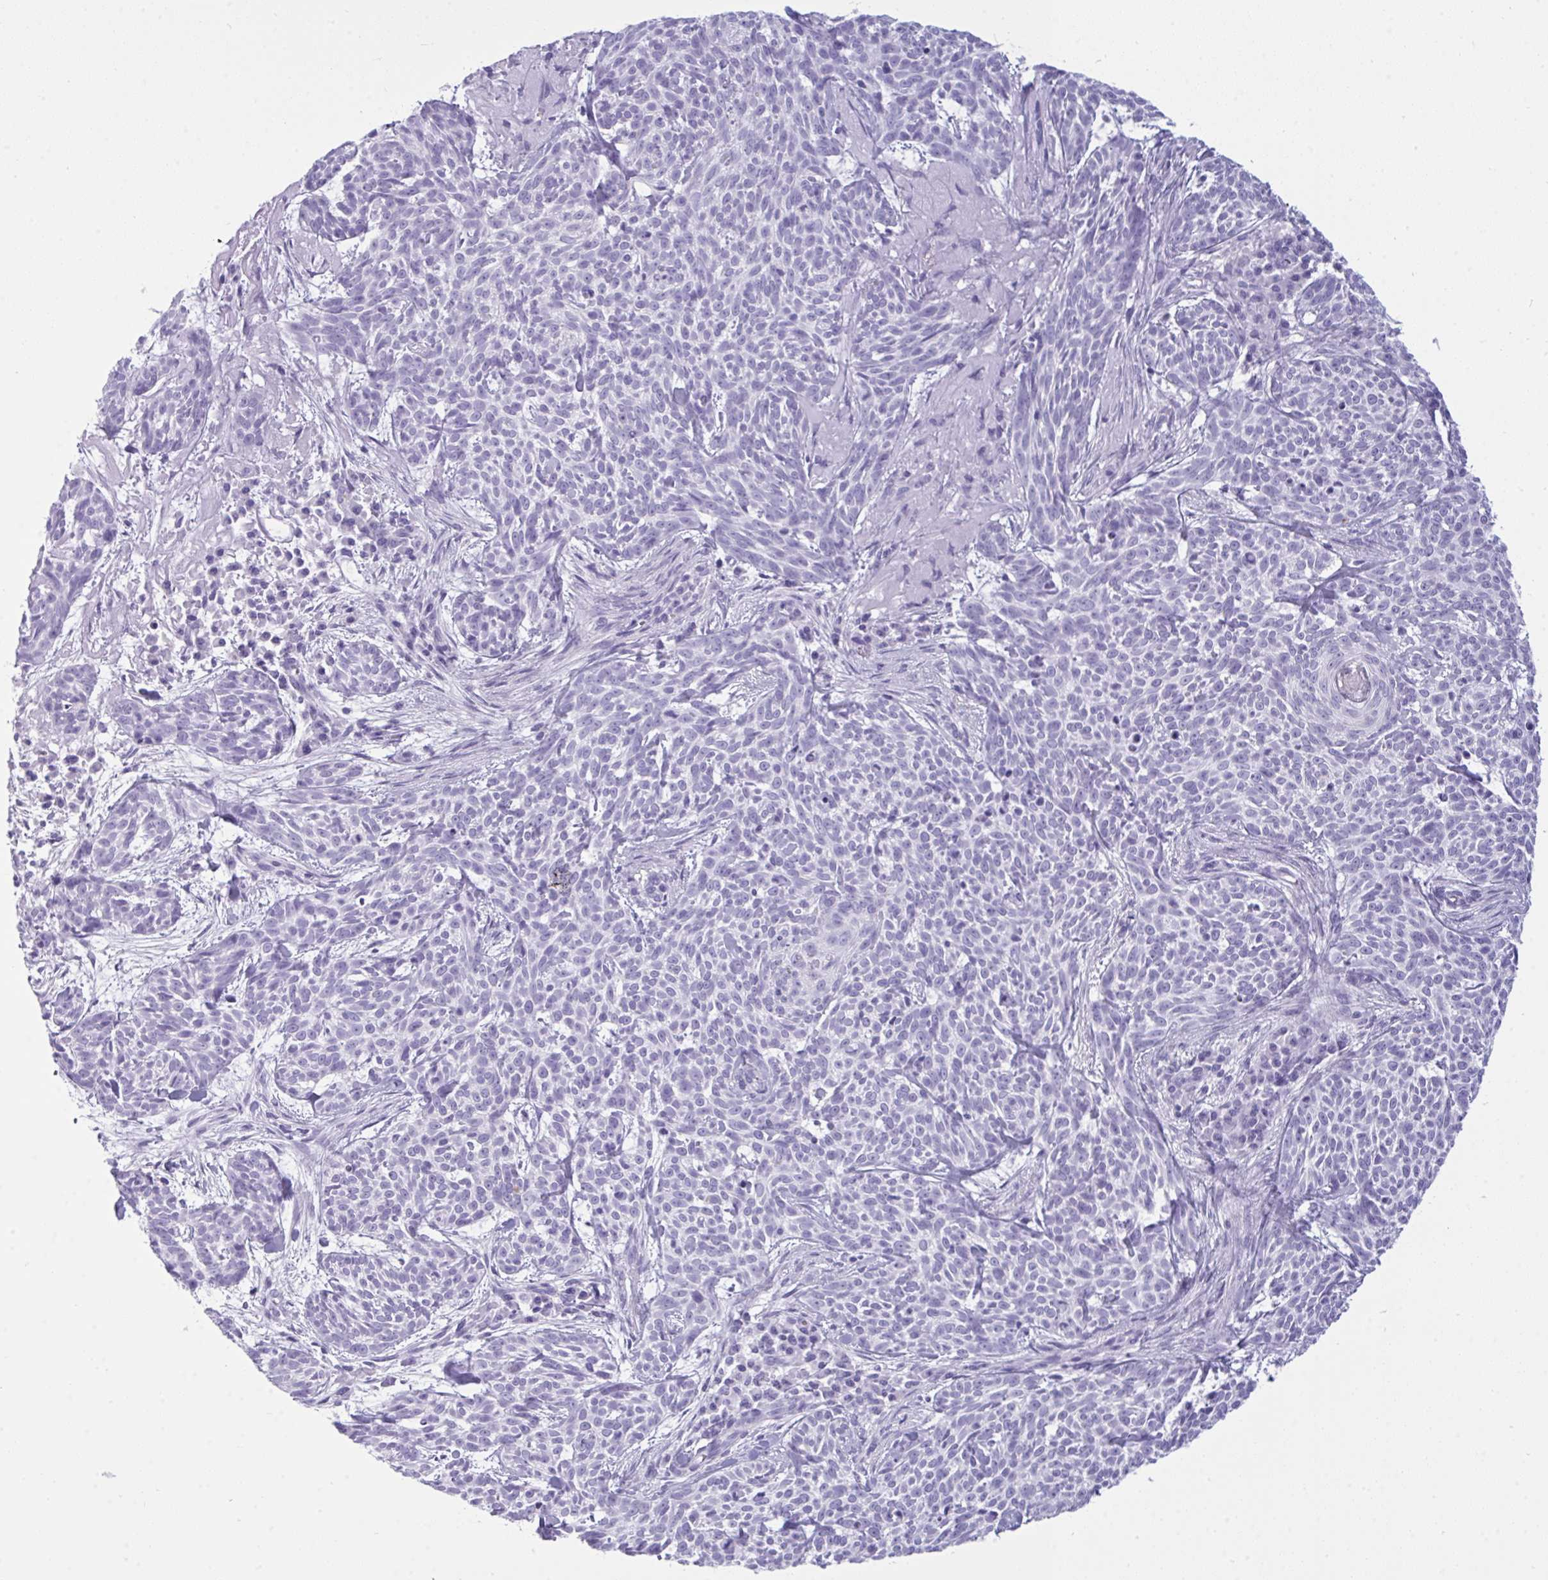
{"staining": {"intensity": "negative", "quantity": "none", "location": "none"}, "tissue": "skin cancer", "cell_type": "Tumor cells", "image_type": "cancer", "snomed": [{"axis": "morphology", "description": "Basal cell carcinoma"}, {"axis": "topography", "description": "Skin"}], "caption": "Immunohistochemistry of basal cell carcinoma (skin) shows no staining in tumor cells. (IHC, brightfield microscopy, high magnification).", "gene": "ARHGAP42", "patient": {"sex": "female", "age": 93}}